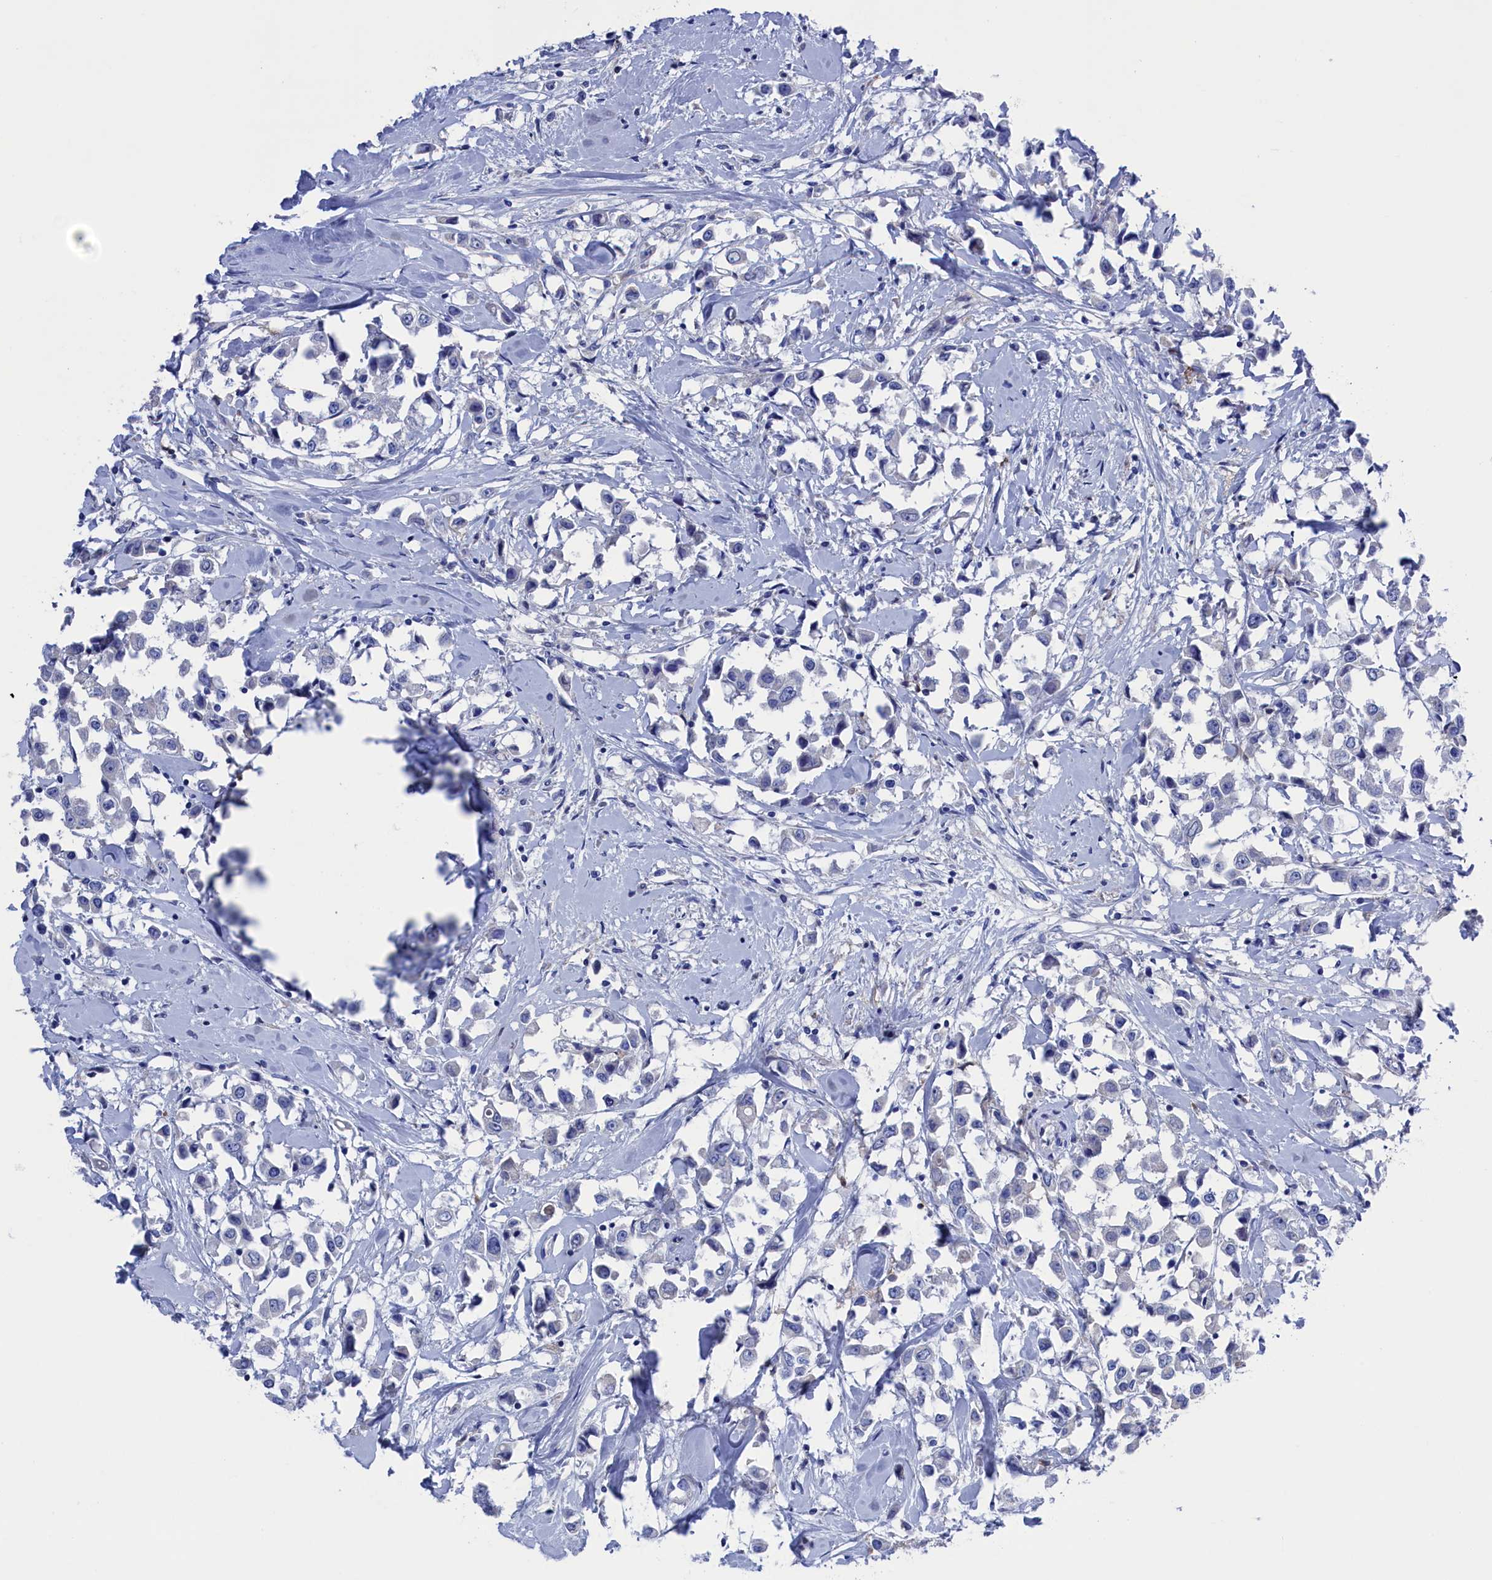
{"staining": {"intensity": "negative", "quantity": "none", "location": "none"}, "tissue": "breast cancer", "cell_type": "Tumor cells", "image_type": "cancer", "snomed": [{"axis": "morphology", "description": "Duct carcinoma"}, {"axis": "topography", "description": "Breast"}], "caption": "This histopathology image is of breast cancer stained with IHC to label a protein in brown with the nuclei are counter-stained blue. There is no positivity in tumor cells.", "gene": "TYROBP", "patient": {"sex": "female", "age": 61}}